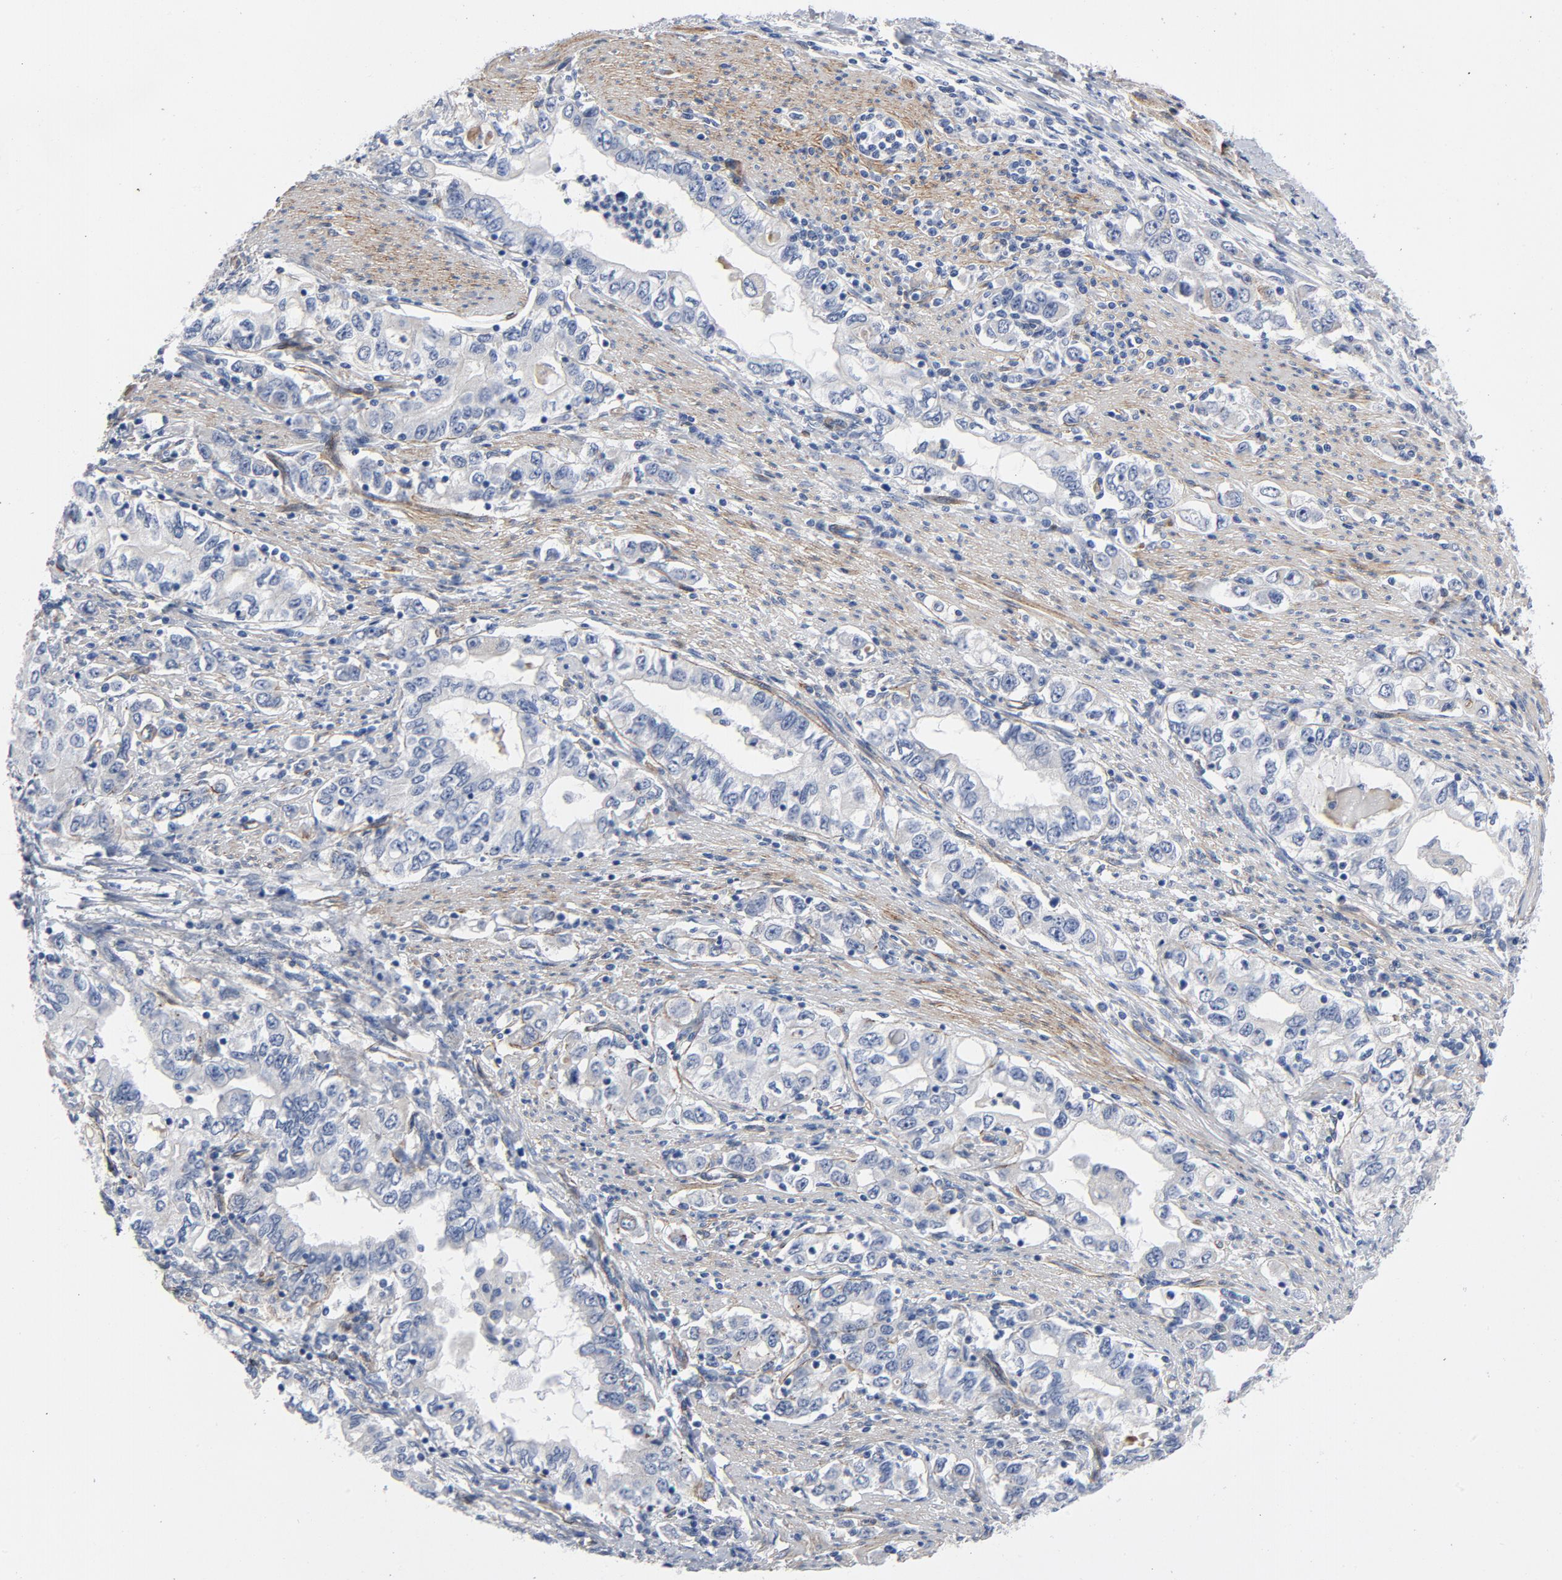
{"staining": {"intensity": "negative", "quantity": "none", "location": "none"}, "tissue": "stomach cancer", "cell_type": "Tumor cells", "image_type": "cancer", "snomed": [{"axis": "morphology", "description": "Adenocarcinoma, NOS"}, {"axis": "topography", "description": "Stomach, lower"}], "caption": "Human stomach cancer (adenocarcinoma) stained for a protein using IHC demonstrates no staining in tumor cells.", "gene": "LAMC1", "patient": {"sex": "female", "age": 72}}